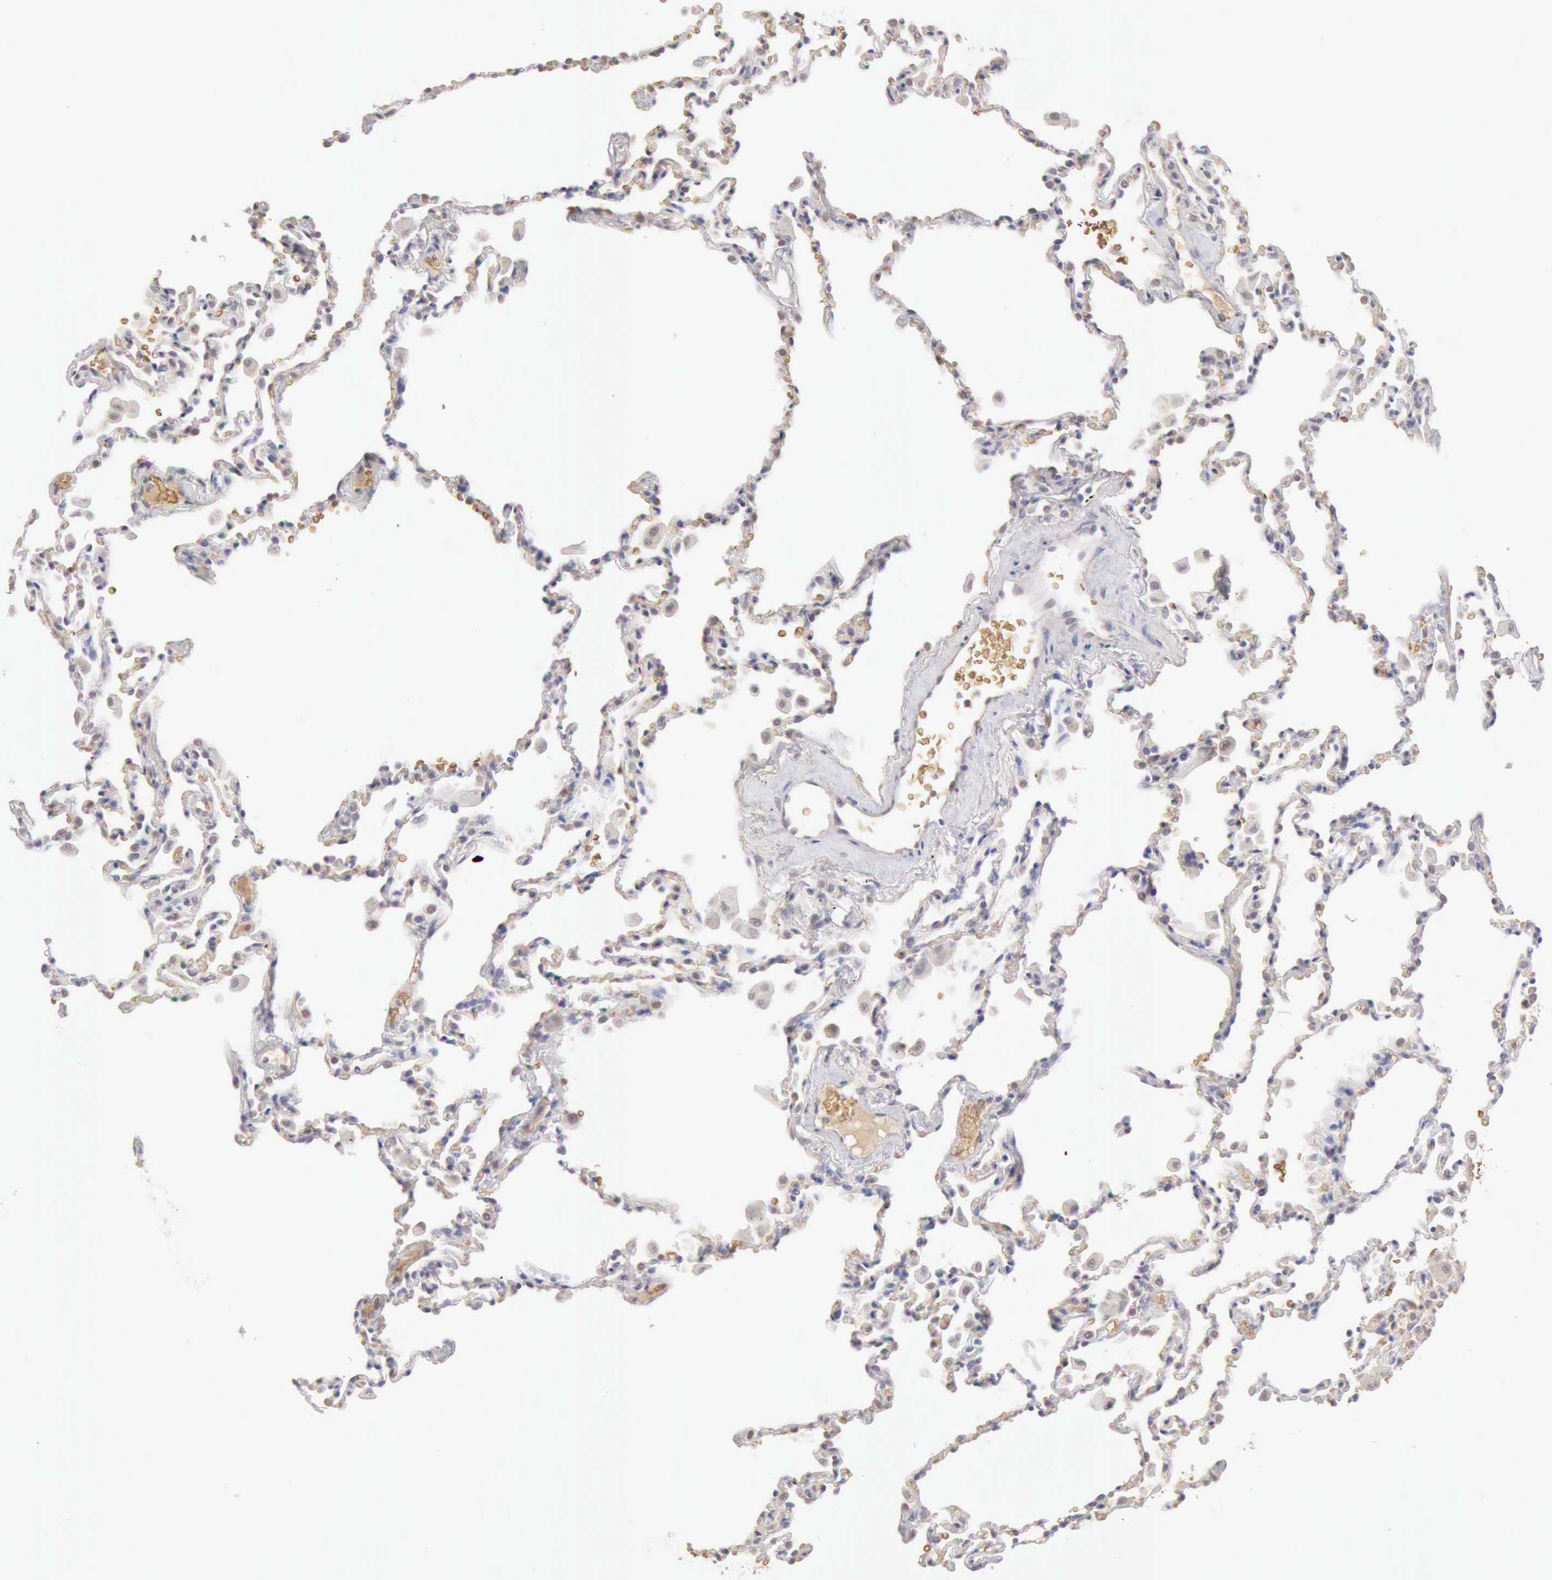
{"staining": {"intensity": "negative", "quantity": "none", "location": "none"}, "tissue": "lung", "cell_type": "Alveolar cells", "image_type": "normal", "snomed": [{"axis": "morphology", "description": "Normal tissue, NOS"}, {"axis": "topography", "description": "Lung"}], "caption": "Immunohistochemistry (IHC) of benign lung reveals no positivity in alveolar cells. (IHC, brightfield microscopy, high magnification).", "gene": "CFI", "patient": {"sex": "male", "age": 59}}